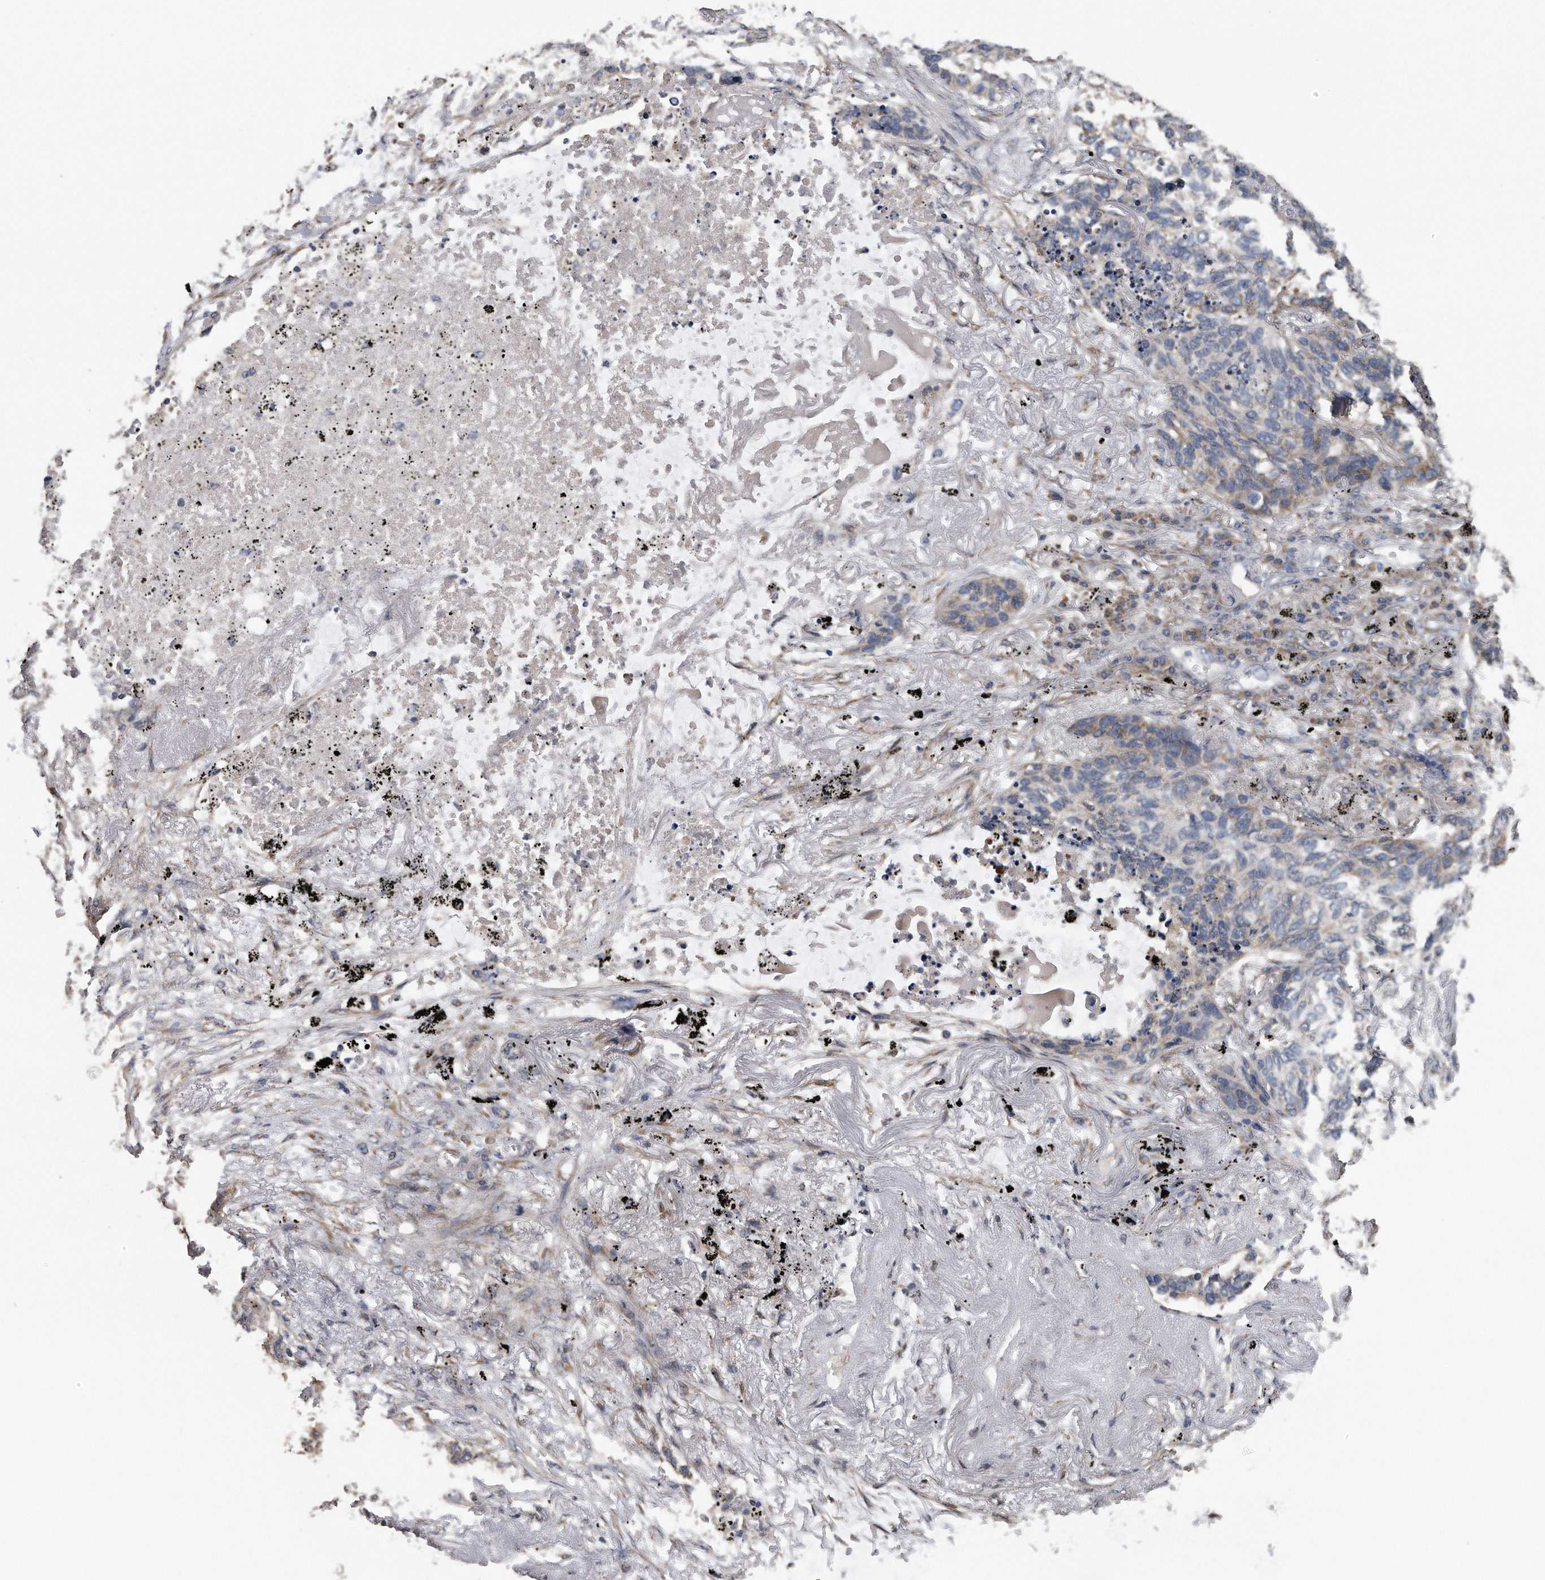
{"staining": {"intensity": "negative", "quantity": "none", "location": "none"}, "tissue": "lung cancer", "cell_type": "Tumor cells", "image_type": "cancer", "snomed": [{"axis": "morphology", "description": "Squamous cell carcinoma, NOS"}, {"axis": "topography", "description": "Lung"}], "caption": "IHC image of human lung cancer (squamous cell carcinoma) stained for a protein (brown), which shows no expression in tumor cells.", "gene": "PCLO", "patient": {"sex": "female", "age": 63}}